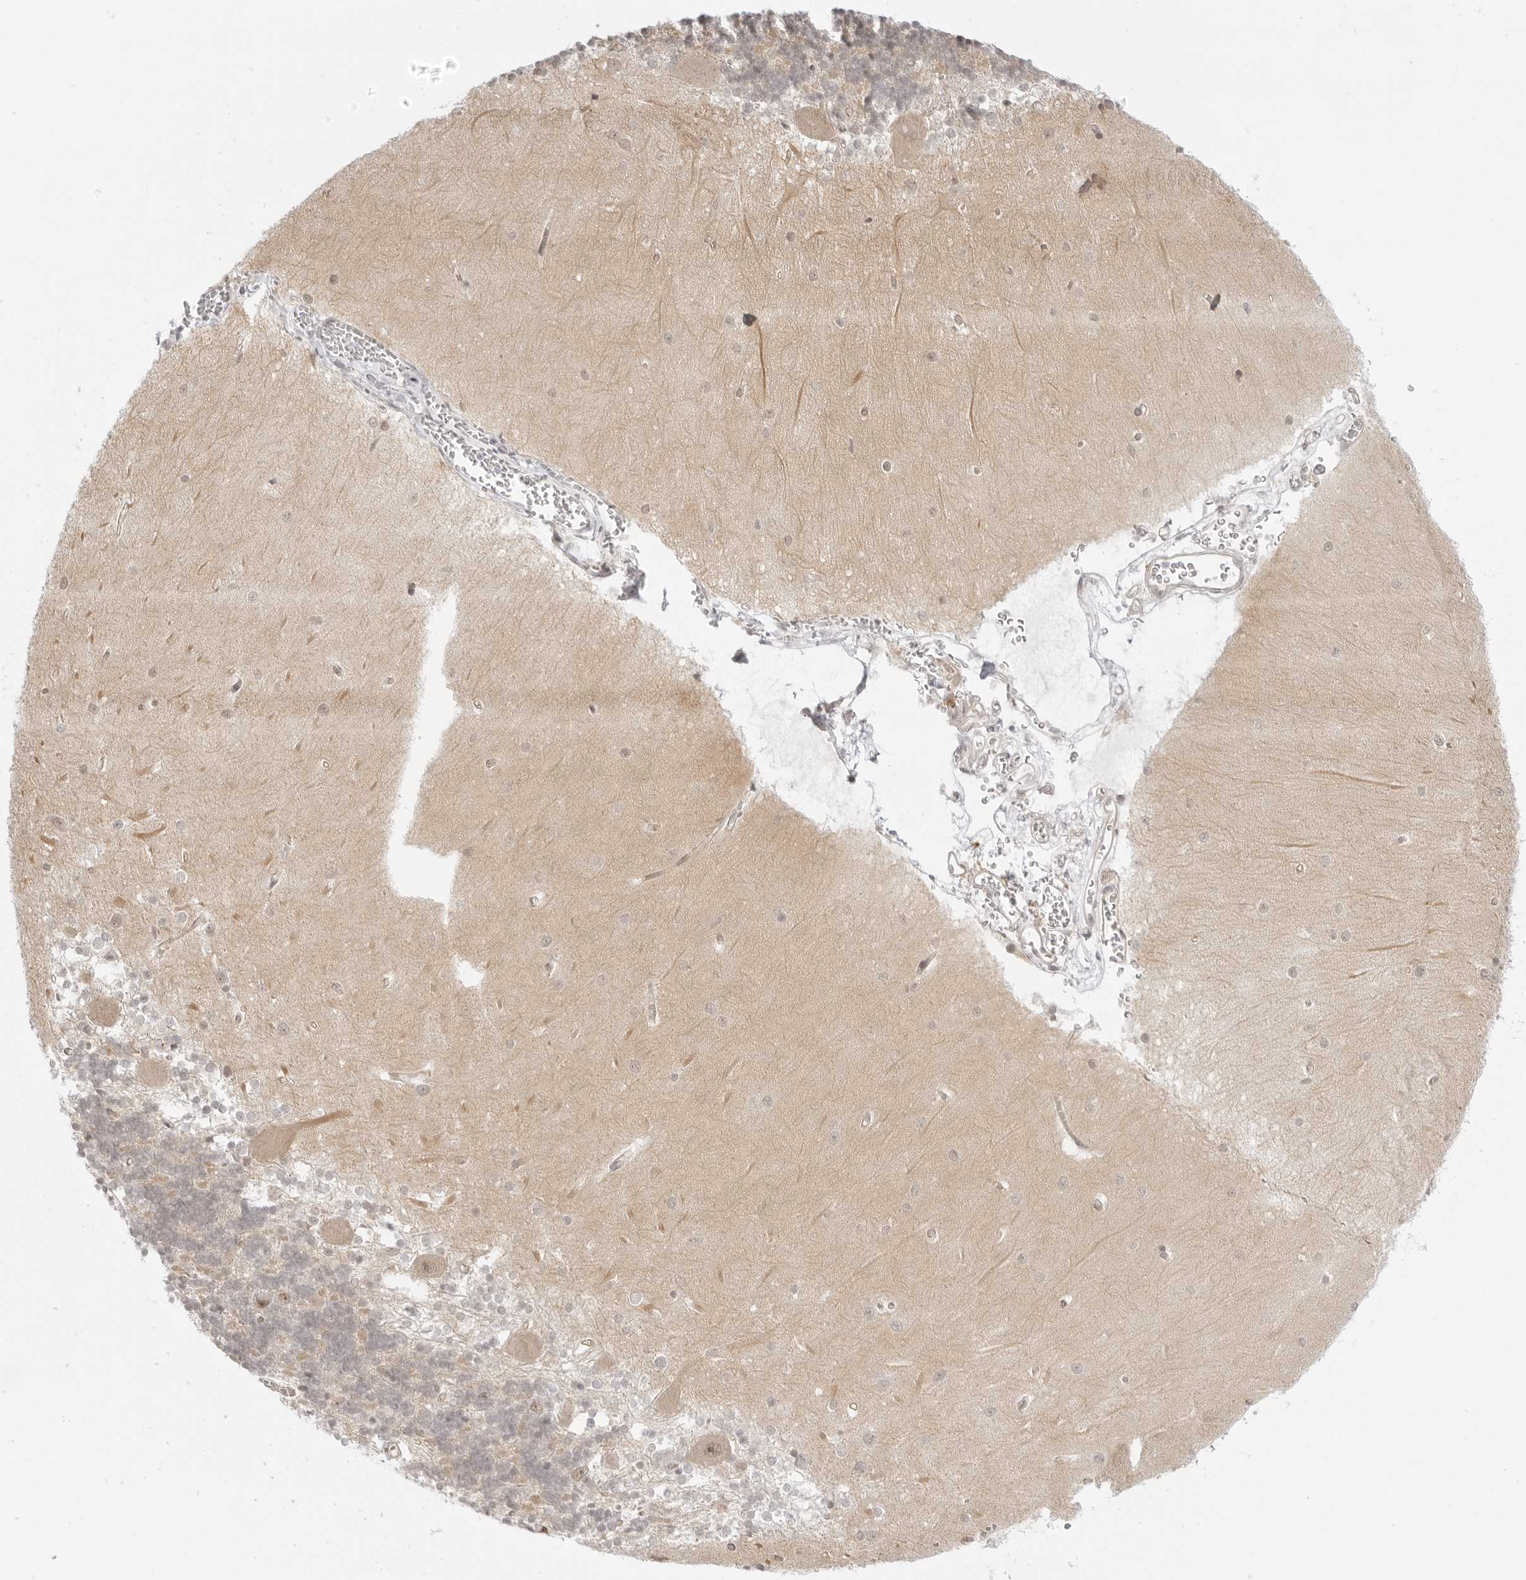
{"staining": {"intensity": "weak", "quantity": "<25%", "location": "nuclear"}, "tissue": "cerebellum", "cell_type": "Cells in granular layer", "image_type": "normal", "snomed": [{"axis": "morphology", "description": "Normal tissue, NOS"}, {"axis": "topography", "description": "Cerebellum"}], "caption": "The IHC photomicrograph has no significant staining in cells in granular layer of cerebellum.", "gene": "MED18", "patient": {"sex": "male", "age": 37}}